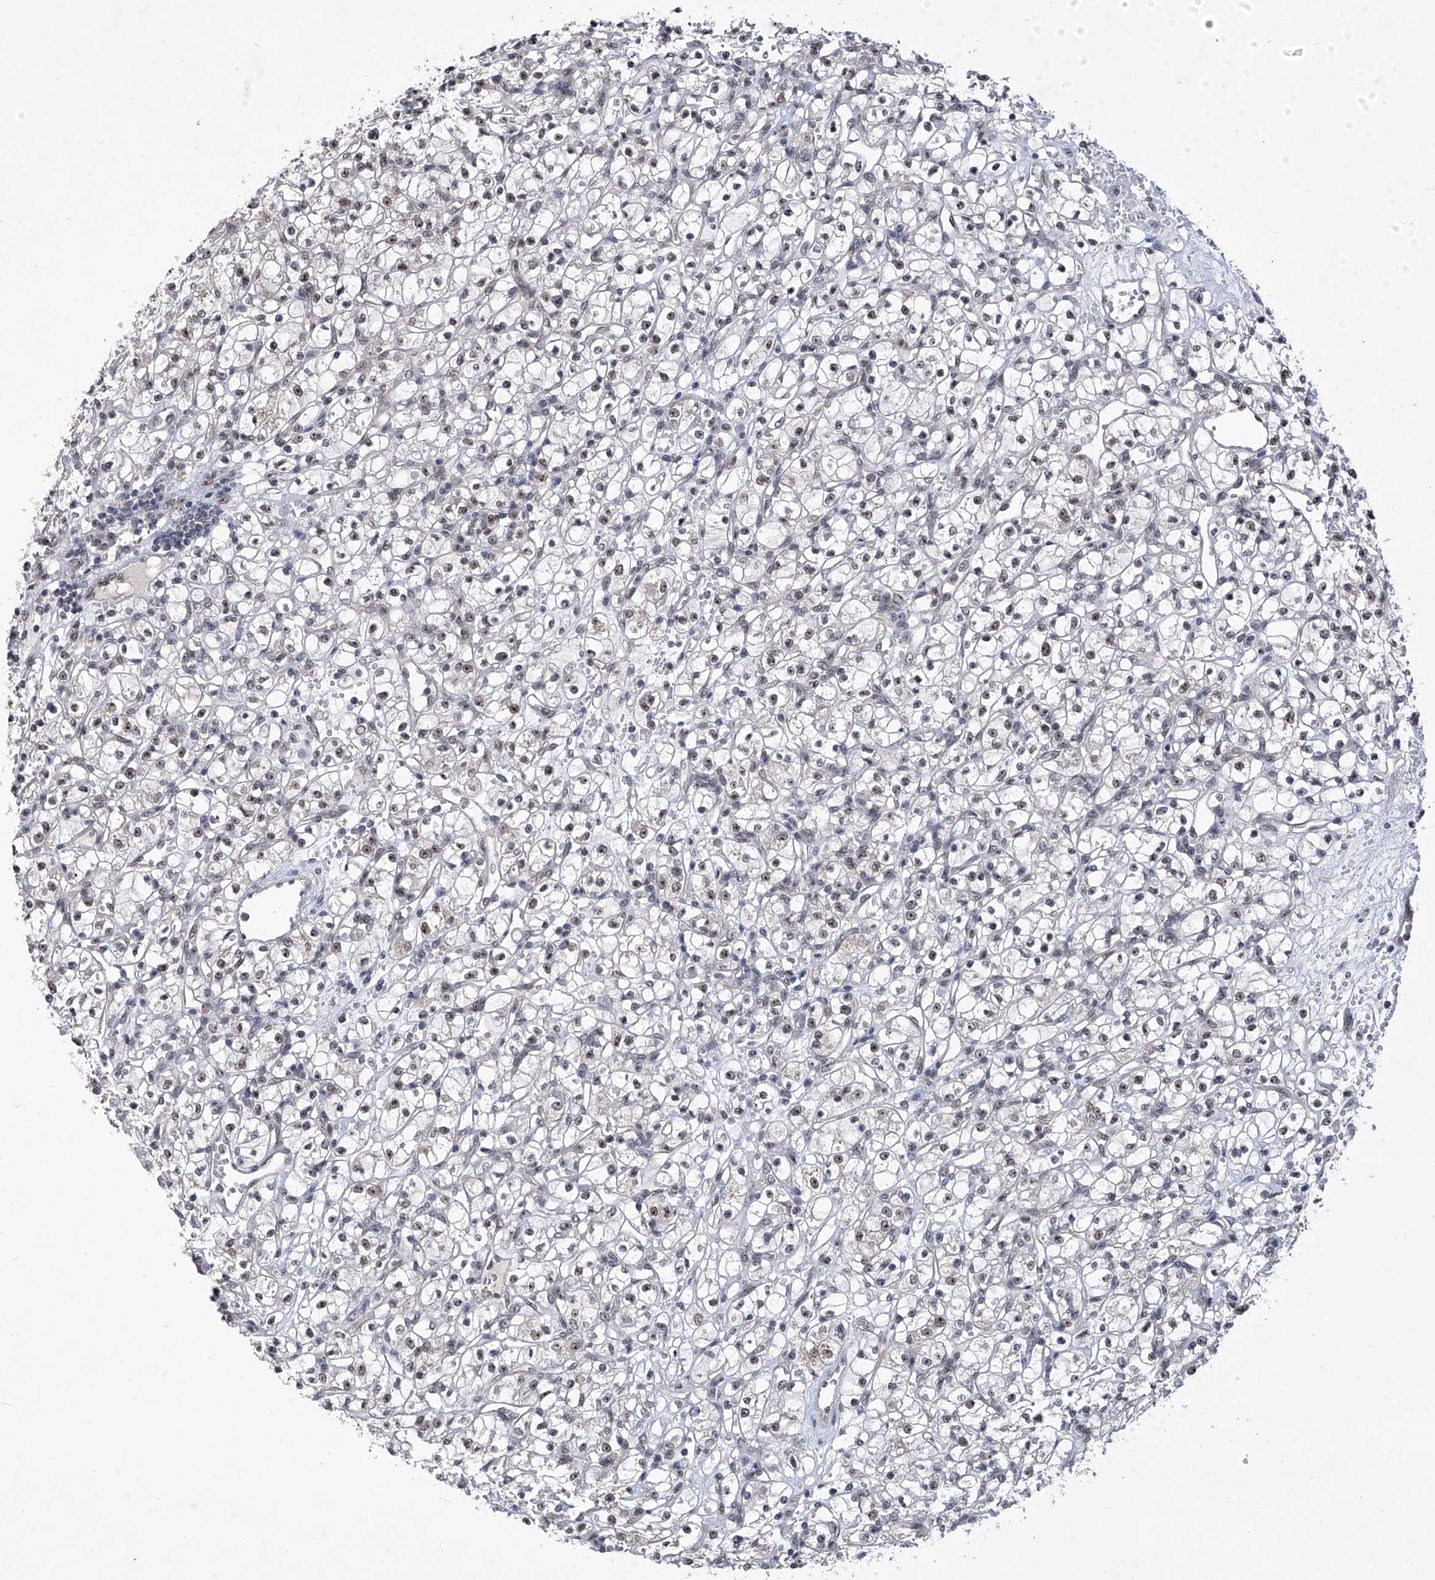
{"staining": {"intensity": "weak", "quantity": "<25%", "location": "nuclear"}, "tissue": "renal cancer", "cell_type": "Tumor cells", "image_type": "cancer", "snomed": [{"axis": "morphology", "description": "Adenocarcinoma, NOS"}, {"axis": "topography", "description": "Kidney"}], "caption": "Renal adenocarcinoma was stained to show a protein in brown. There is no significant positivity in tumor cells.", "gene": "CMTR1", "patient": {"sex": "female", "age": 59}}